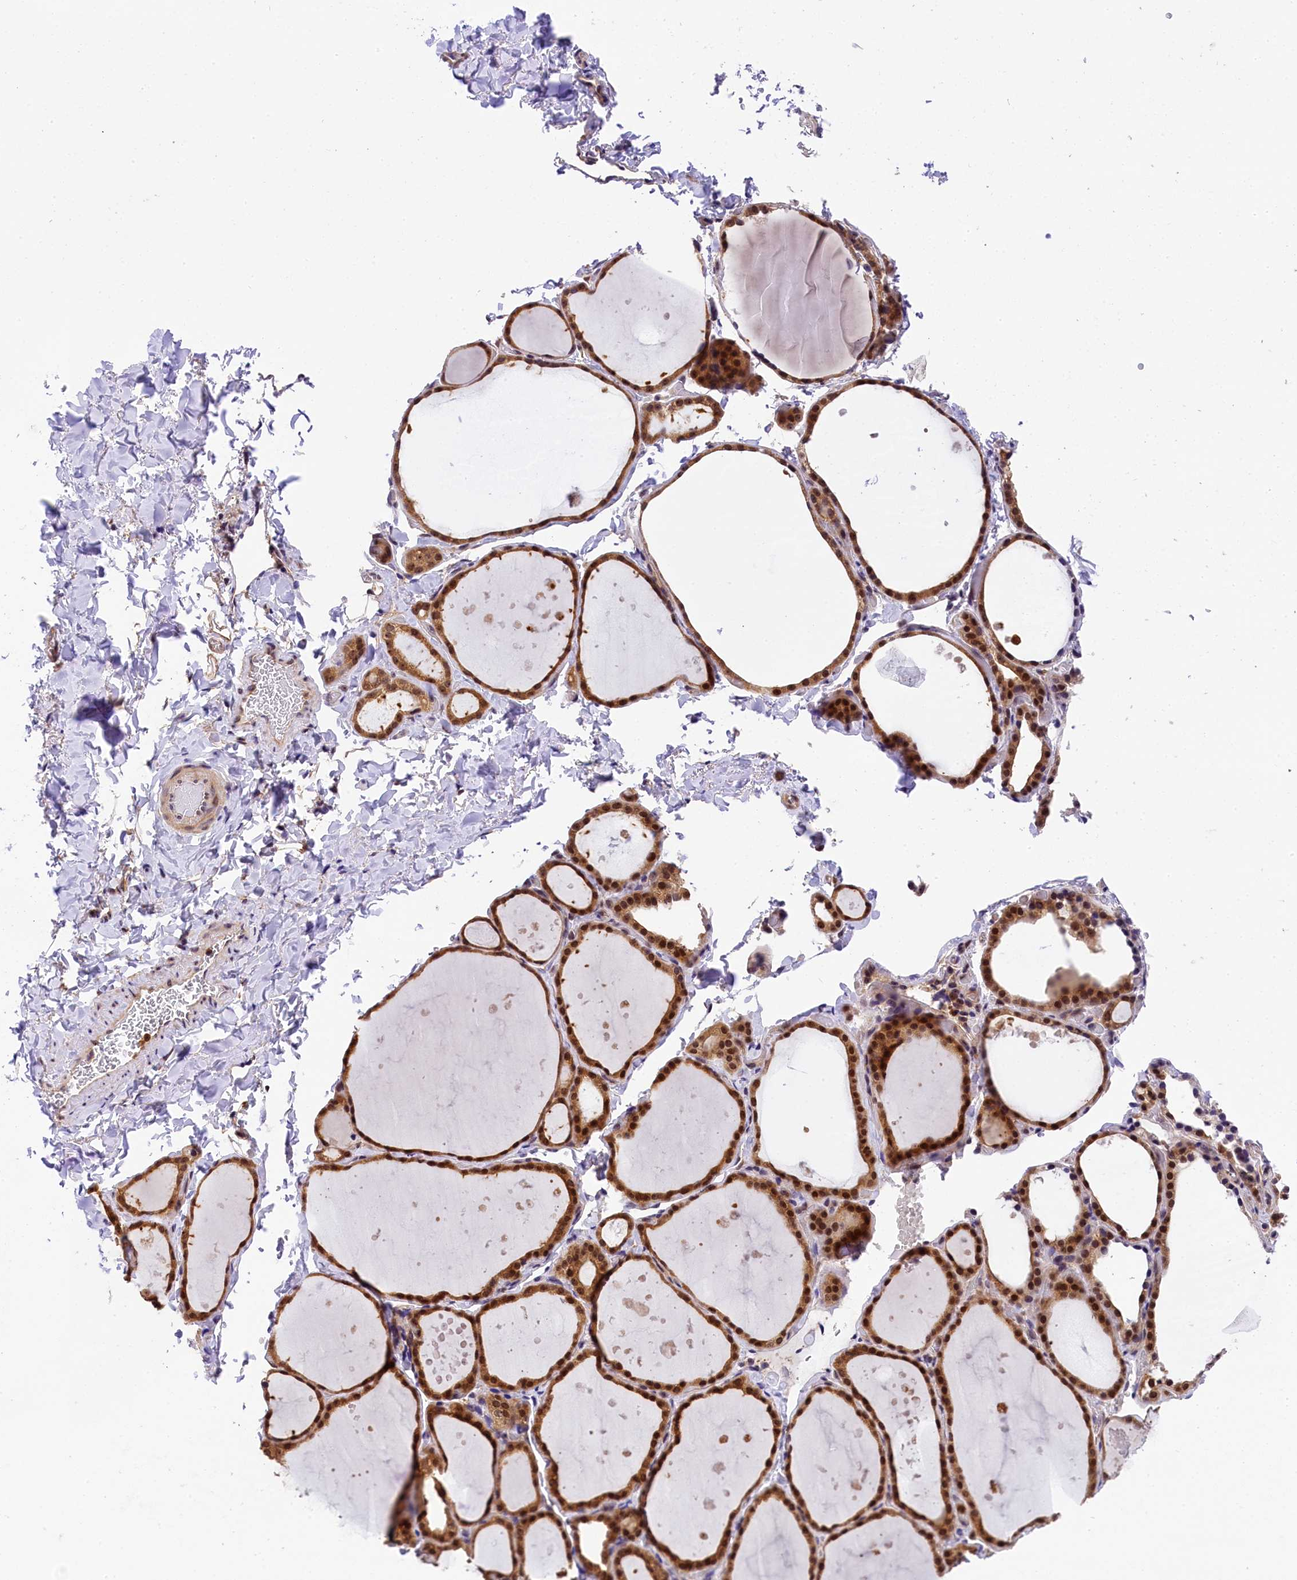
{"staining": {"intensity": "moderate", "quantity": ">75%", "location": "cytoplasmic/membranous,nuclear"}, "tissue": "thyroid gland", "cell_type": "Glandular cells", "image_type": "normal", "snomed": [{"axis": "morphology", "description": "Normal tissue, NOS"}, {"axis": "topography", "description": "Thyroid gland"}], "caption": "Protein staining displays moderate cytoplasmic/membranous,nuclear positivity in approximately >75% of glandular cells in benign thyroid gland.", "gene": "EIF6", "patient": {"sex": "female", "age": 44}}